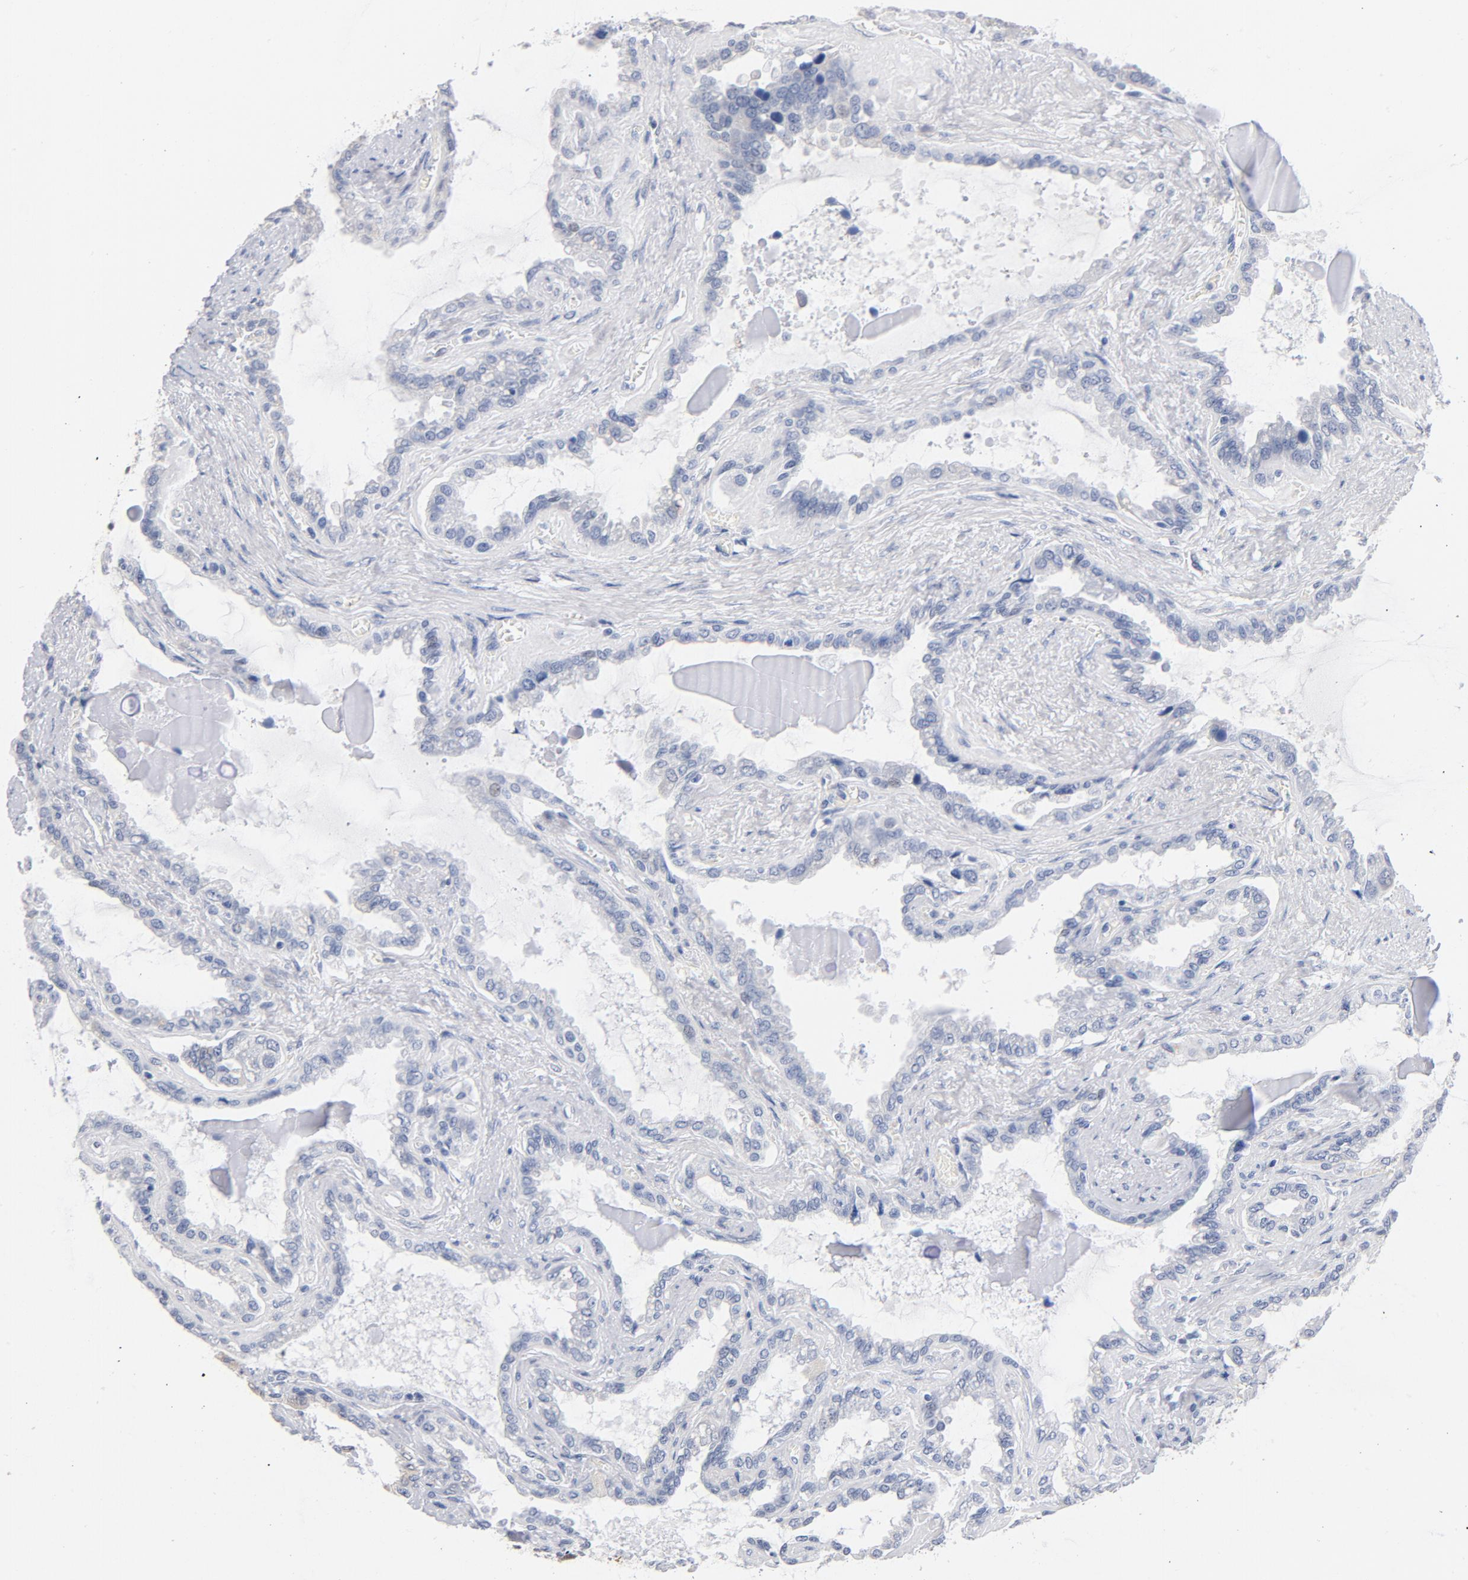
{"staining": {"intensity": "negative", "quantity": "none", "location": "none"}, "tissue": "seminal vesicle", "cell_type": "Glandular cells", "image_type": "normal", "snomed": [{"axis": "morphology", "description": "Normal tissue, NOS"}, {"axis": "morphology", "description": "Inflammation, NOS"}, {"axis": "topography", "description": "Urinary bladder"}, {"axis": "topography", "description": "Prostate"}, {"axis": "topography", "description": "Seminal veicle"}], "caption": "An image of seminal vesicle stained for a protein displays no brown staining in glandular cells. The staining is performed using DAB (3,3'-diaminobenzidine) brown chromogen with nuclei counter-stained in using hematoxylin.", "gene": "RBM3", "patient": {"sex": "male", "age": 82}}